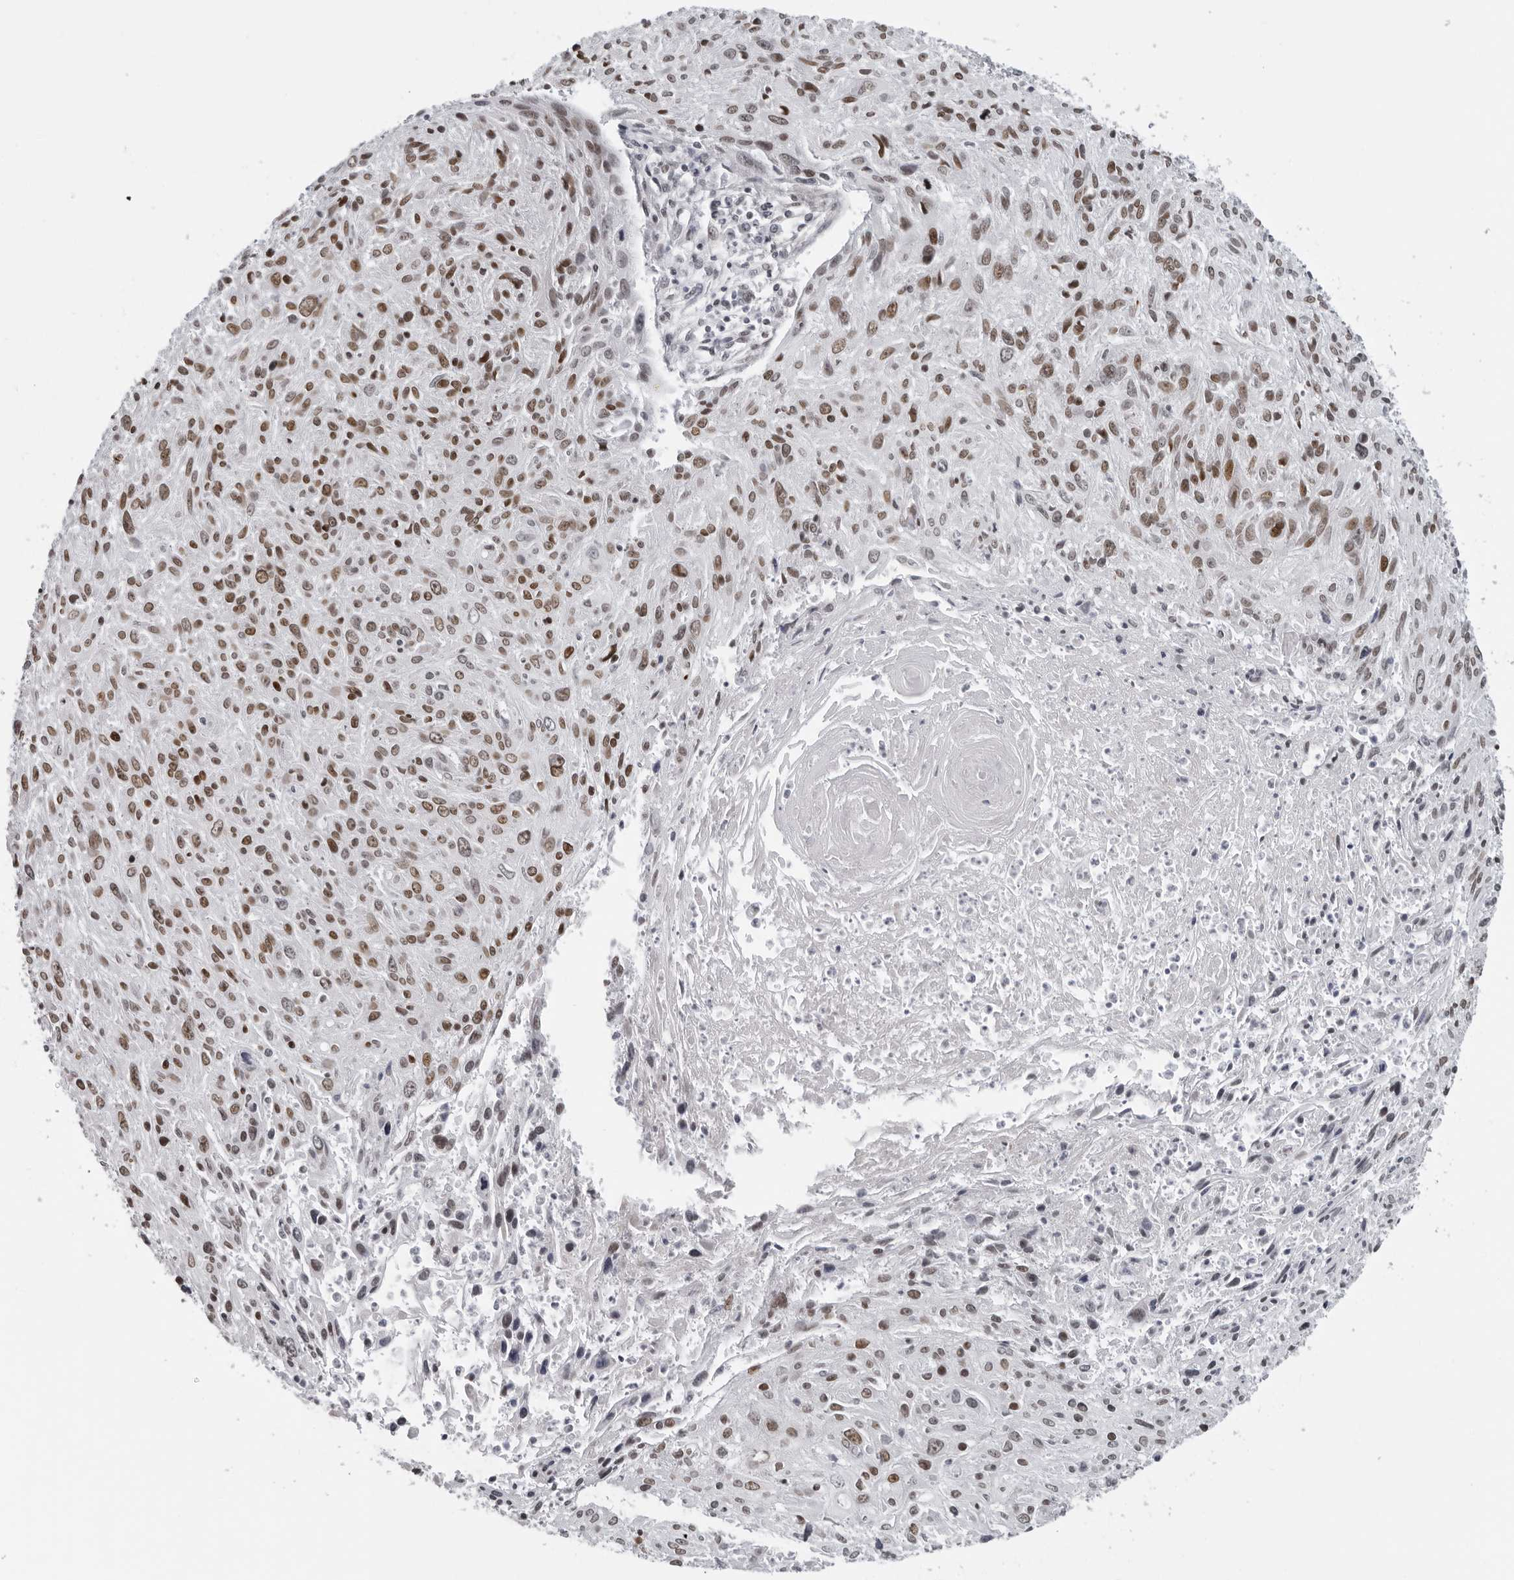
{"staining": {"intensity": "moderate", "quantity": ">75%", "location": "nuclear"}, "tissue": "cervical cancer", "cell_type": "Tumor cells", "image_type": "cancer", "snomed": [{"axis": "morphology", "description": "Squamous cell carcinoma, NOS"}, {"axis": "topography", "description": "Cervix"}], "caption": "Protein staining of cervical squamous cell carcinoma tissue reveals moderate nuclear staining in about >75% of tumor cells.", "gene": "MAF", "patient": {"sex": "female", "age": 51}}